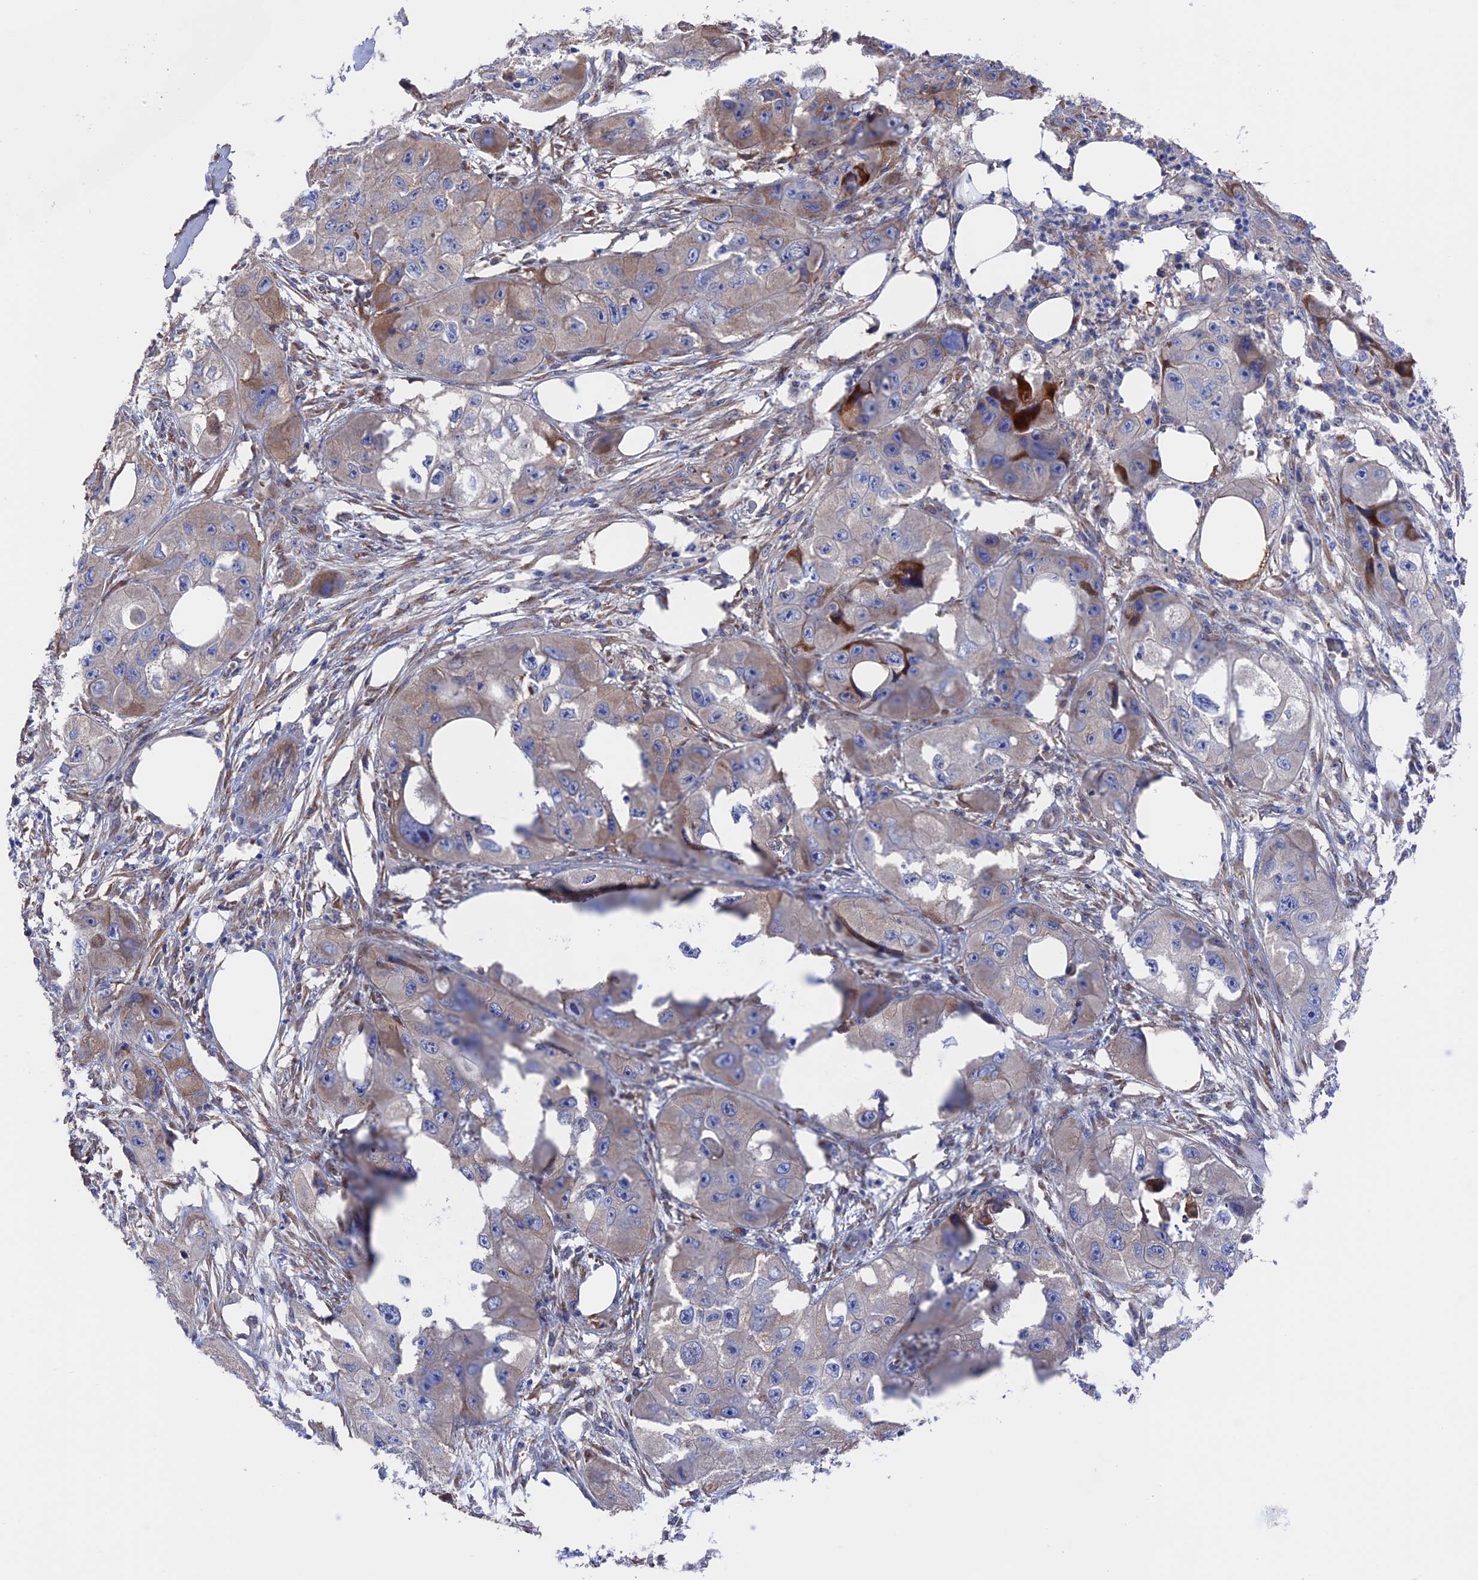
{"staining": {"intensity": "moderate", "quantity": "<25%", "location": "cytoplasmic/membranous"}, "tissue": "skin cancer", "cell_type": "Tumor cells", "image_type": "cancer", "snomed": [{"axis": "morphology", "description": "Squamous cell carcinoma, NOS"}, {"axis": "topography", "description": "Skin"}, {"axis": "topography", "description": "Subcutis"}], "caption": "Immunohistochemistry (IHC) staining of skin squamous cell carcinoma, which displays low levels of moderate cytoplasmic/membranous expression in approximately <25% of tumor cells indicating moderate cytoplasmic/membranous protein positivity. The staining was performed using DAB (brown) for protein detection and nuclei were counterstained in hematoxylin (blue).", "gene": "HPF1", "patient": {"sex": "male", "age": 73}}